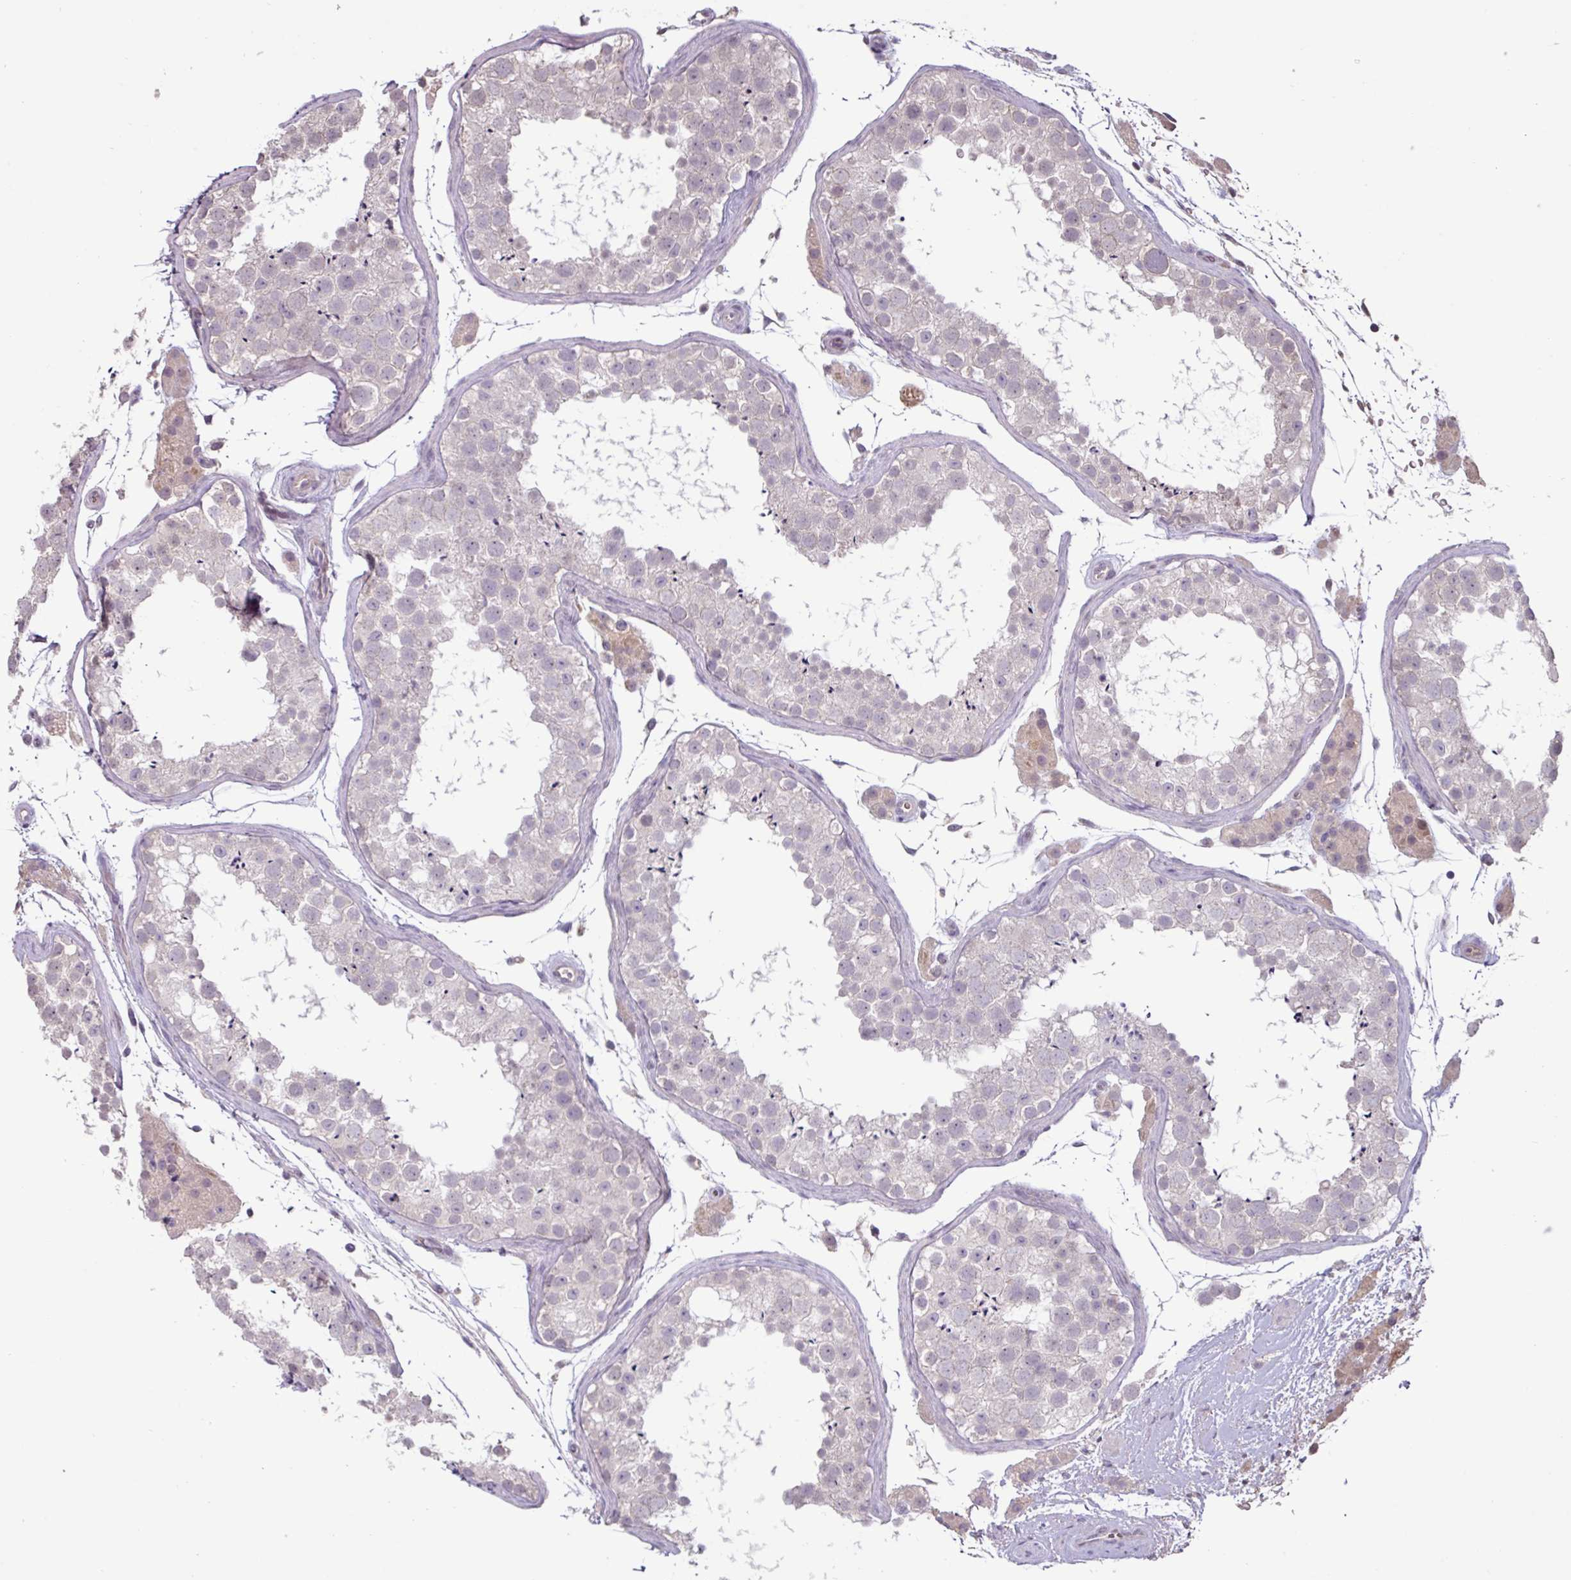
{"staining": {"intensity": "negative", "quantity": "none", "location": "none"}, "tissue": "testis", "cell_type": "Cells in seminiferous ducts", "image_type": "normal", "snomed": [{"axis": "morphology", "description": "Normal tissue, NOS"}, {"axis": "topography", "description": "Testis"}], "caption": "This is a image of immunohistochemistry staining of unremarkable testis, which shows no positivity in cells in seminiferous ducts.", "gene": "SLC5A10", "patient": {"sex": "male", "age": 41}}